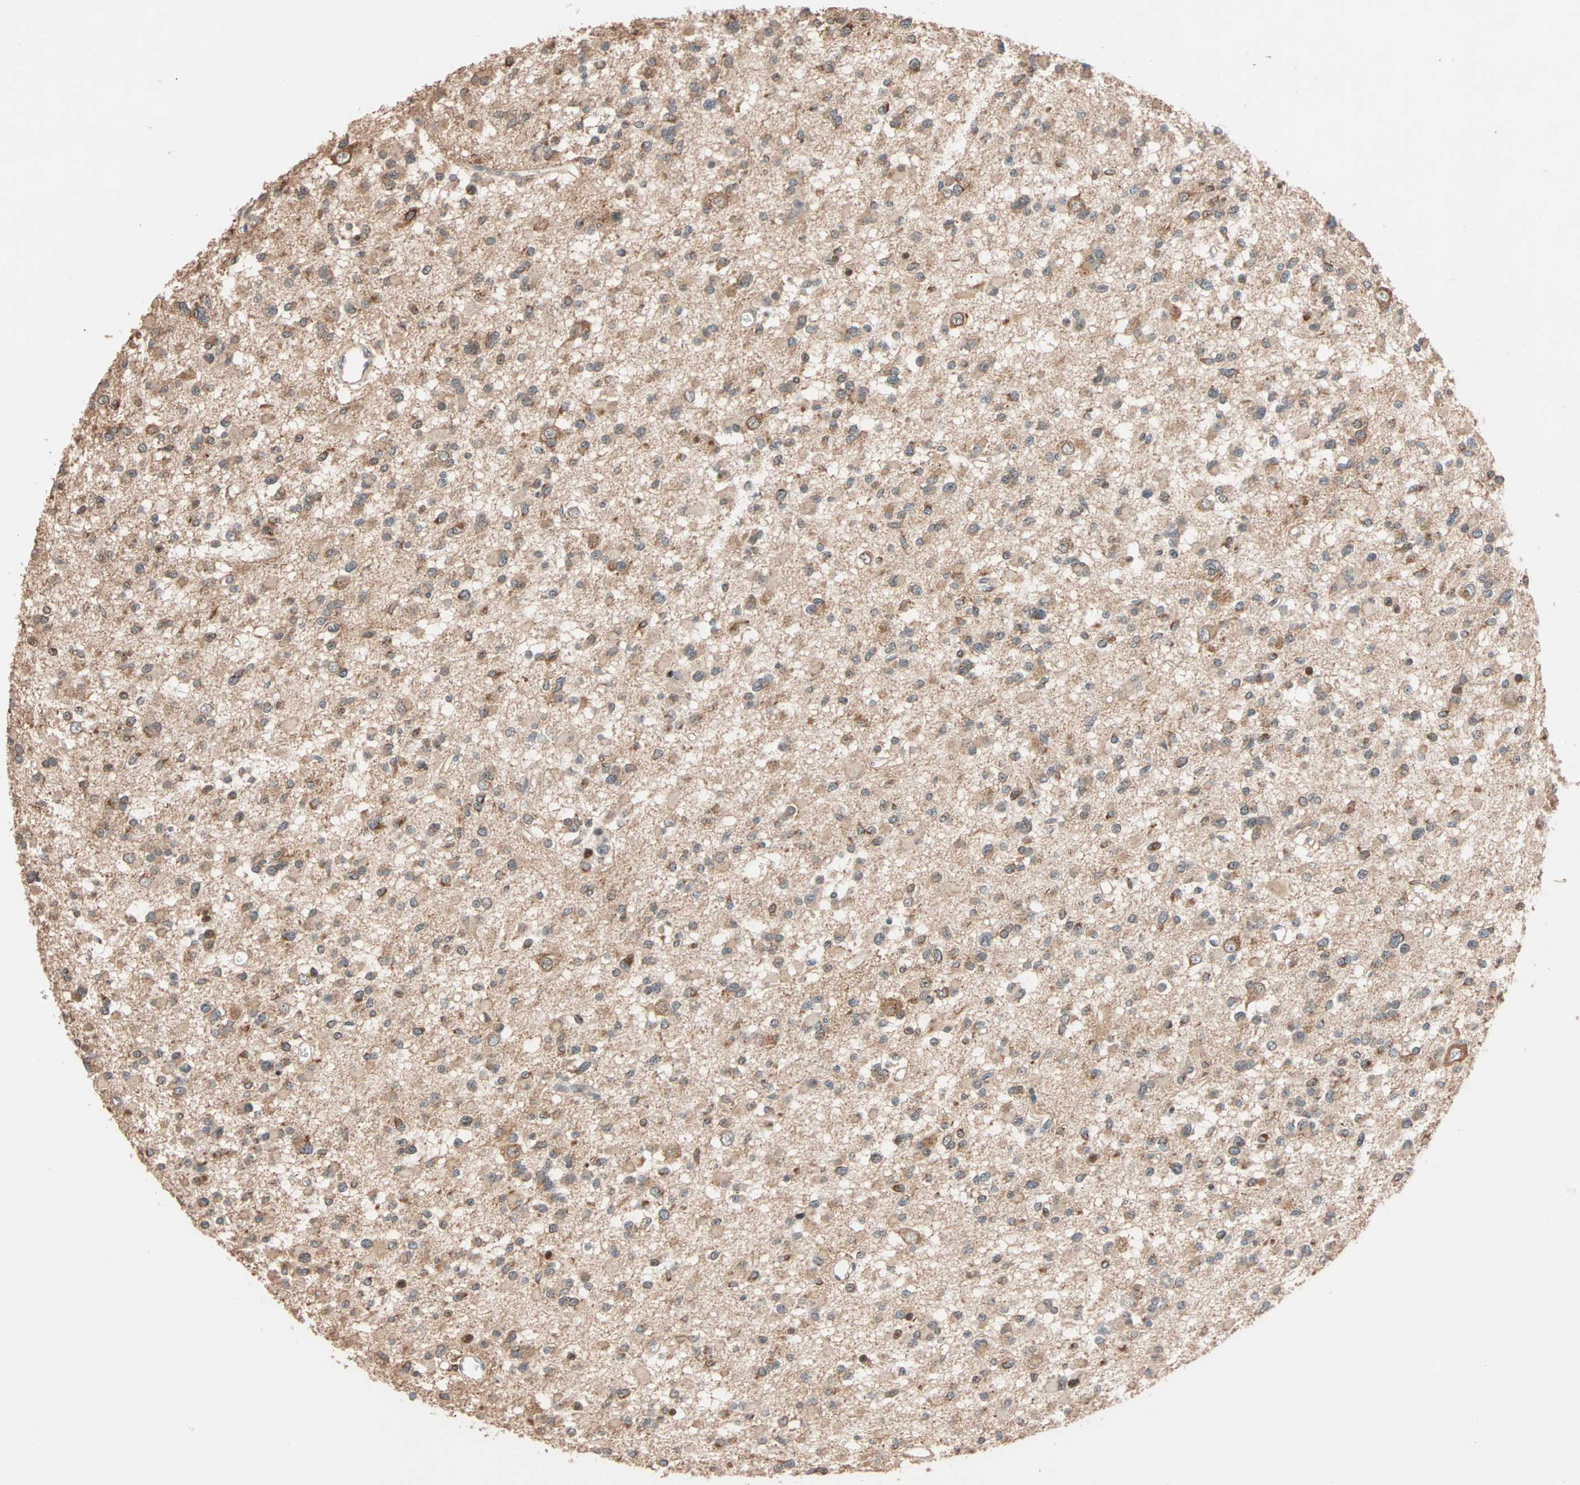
{"staining": {"intensity": "moderate", "quantity": ">75%", "location": "cytoplasmic/membranous"}, "tissue": "glioma", "cell_type": "Tumor cells", "image_type": "cancer", "snomed": [{"axis": "morphology", "description": "Glioma, malignant, Low grade"}, {"axis": "topography", "description": "Brain"}], "caption": "Approximately >75% of tumor cells in human glioma exhibit moderate cytoplasmic/membranous protein positivity as visualized by brown immunohistochemical staining.", "gene": "HECW1", "patient": {"sex": "female", "age": 22}}